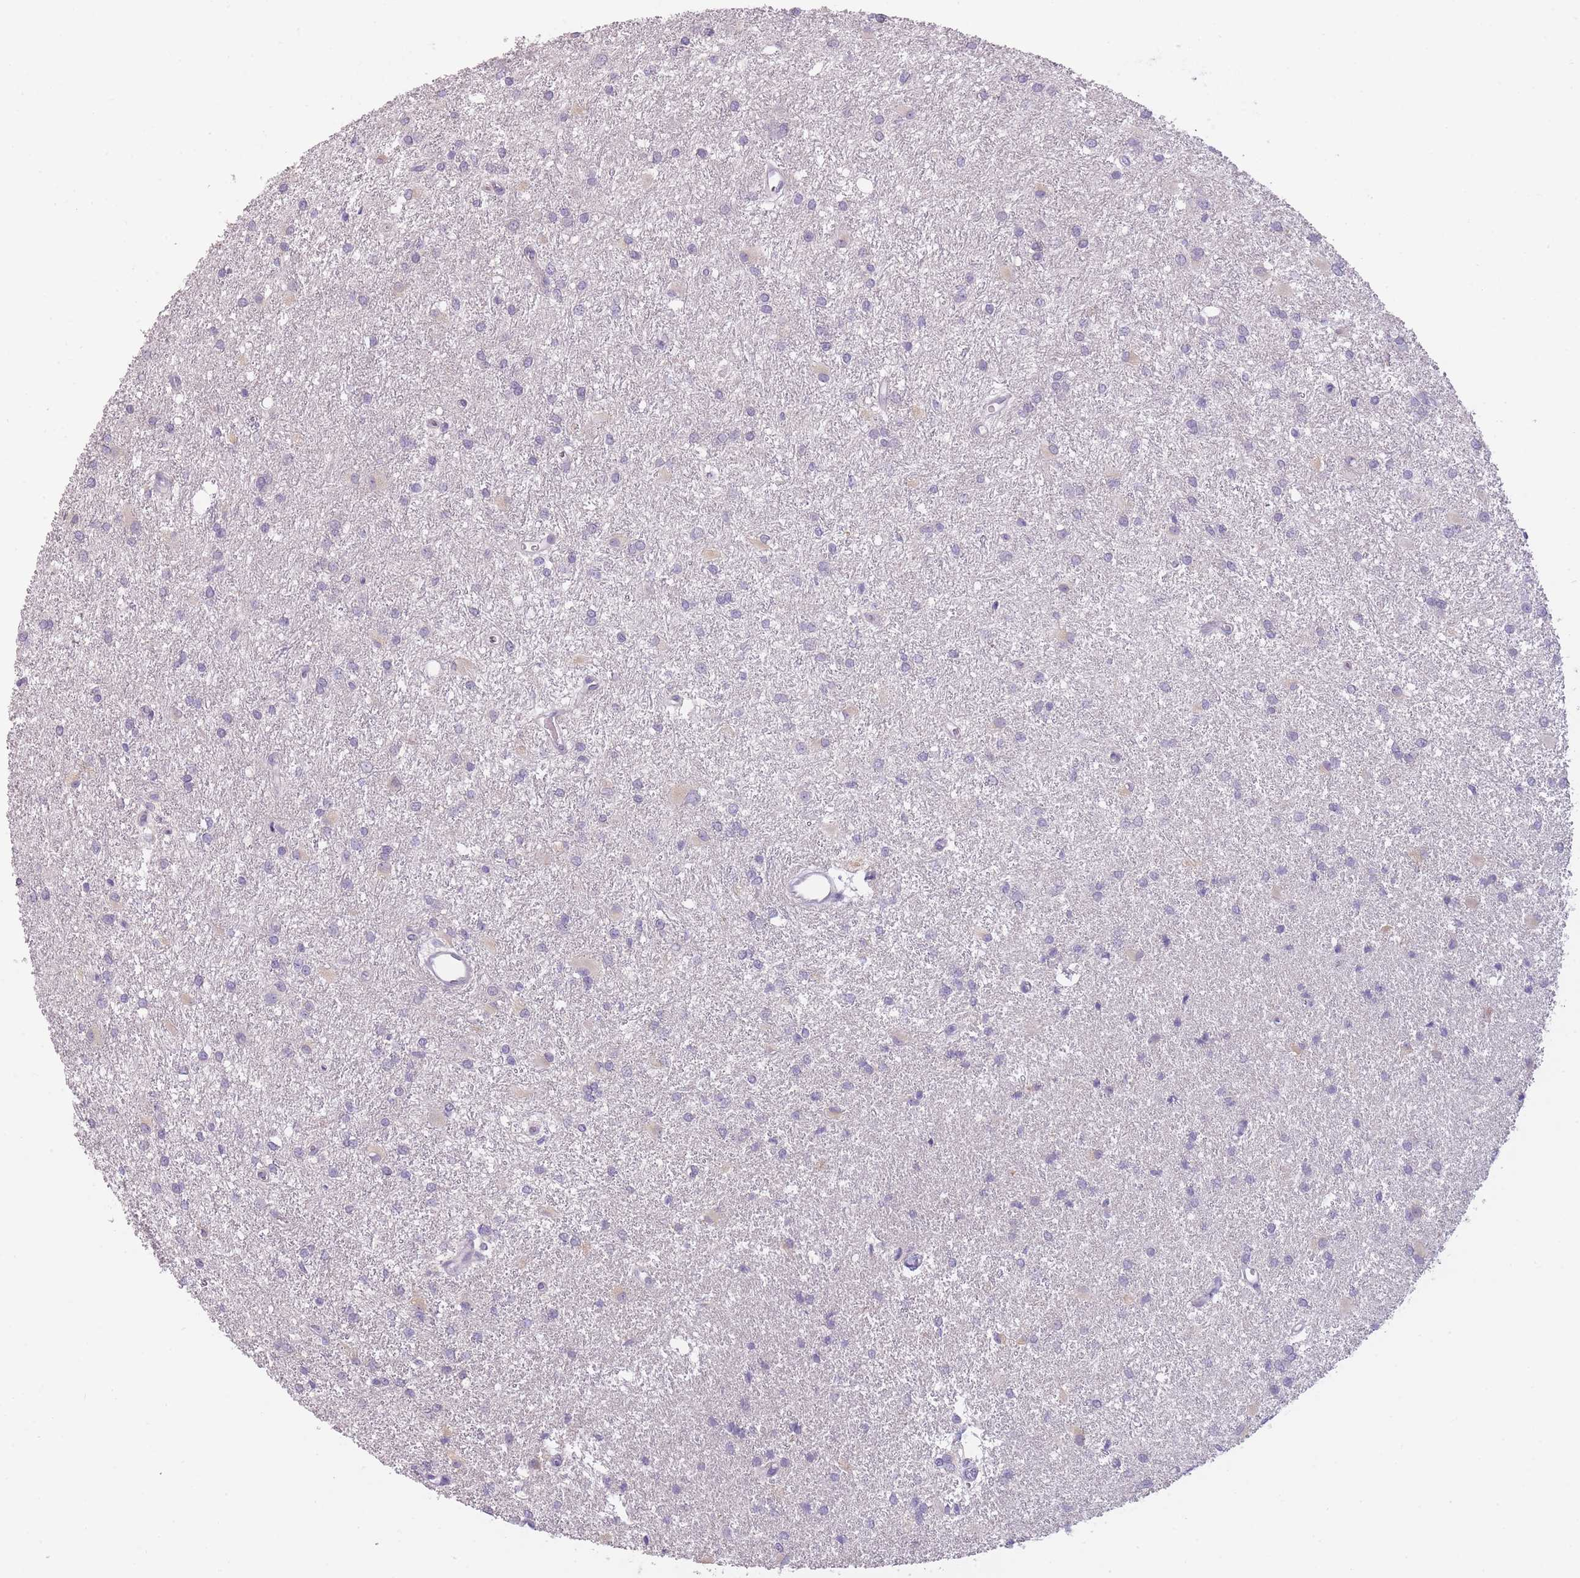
{"staining": {"intensity": "negative", "quantity": "none", "location": "none"}, "tissue": "glioma", "cell_type": "Tumor cells", "image_type": "cancer", "snomed": [{"axis": "morphology", "description": "Glioma, malignant, High grade"}, {"axis": "topography", "description": "Brain"}], "caption": "Tumor cells show no significant expression in glioma.", "gene": "TMEM236", "patient": {"sex": "female", "age": 50}}